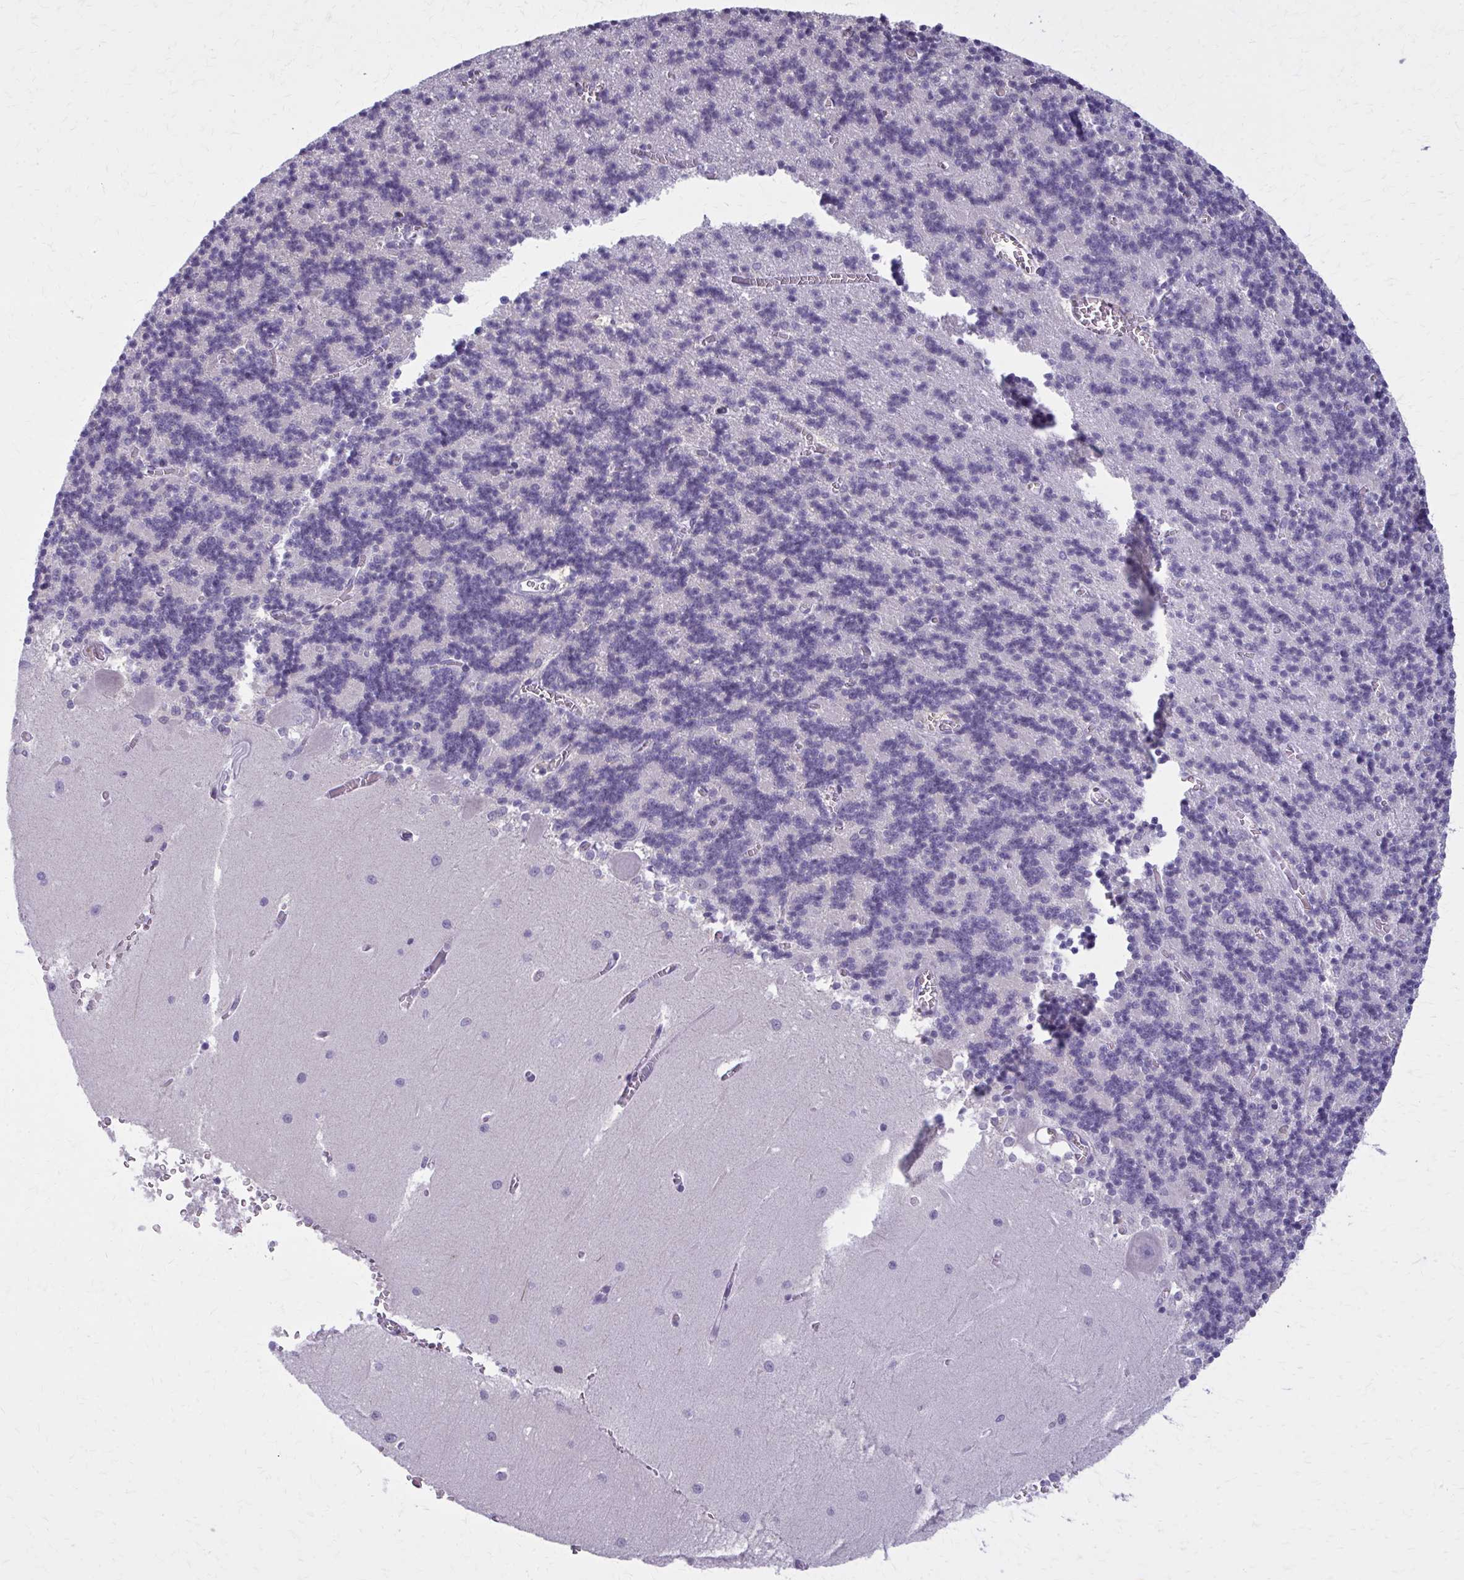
{"staining": {"intensity": "negative", "quantity": "none", "location": "none"}, "tissue": "cerebellum", "cell_type": "Cells in granular layer", "image_type": "normal", "snomed": [{"axis": "morphology", "description": "Normal tissue, NOS"}, {"axis": "topography", "description": "Cerebellum"}], "caption": "Immunohistochemistry of benign human cerebellum shows no staining in cells in granular layer. The staining was performed using DAB (3,3'-diaminobenzidine) to visualize the protein expression in brown, while the nuclei were stained in blue with hematoxylin (Magnification: 20x).", "gene": "CARD9", "patient": {"sex": "male", "age": 37}}